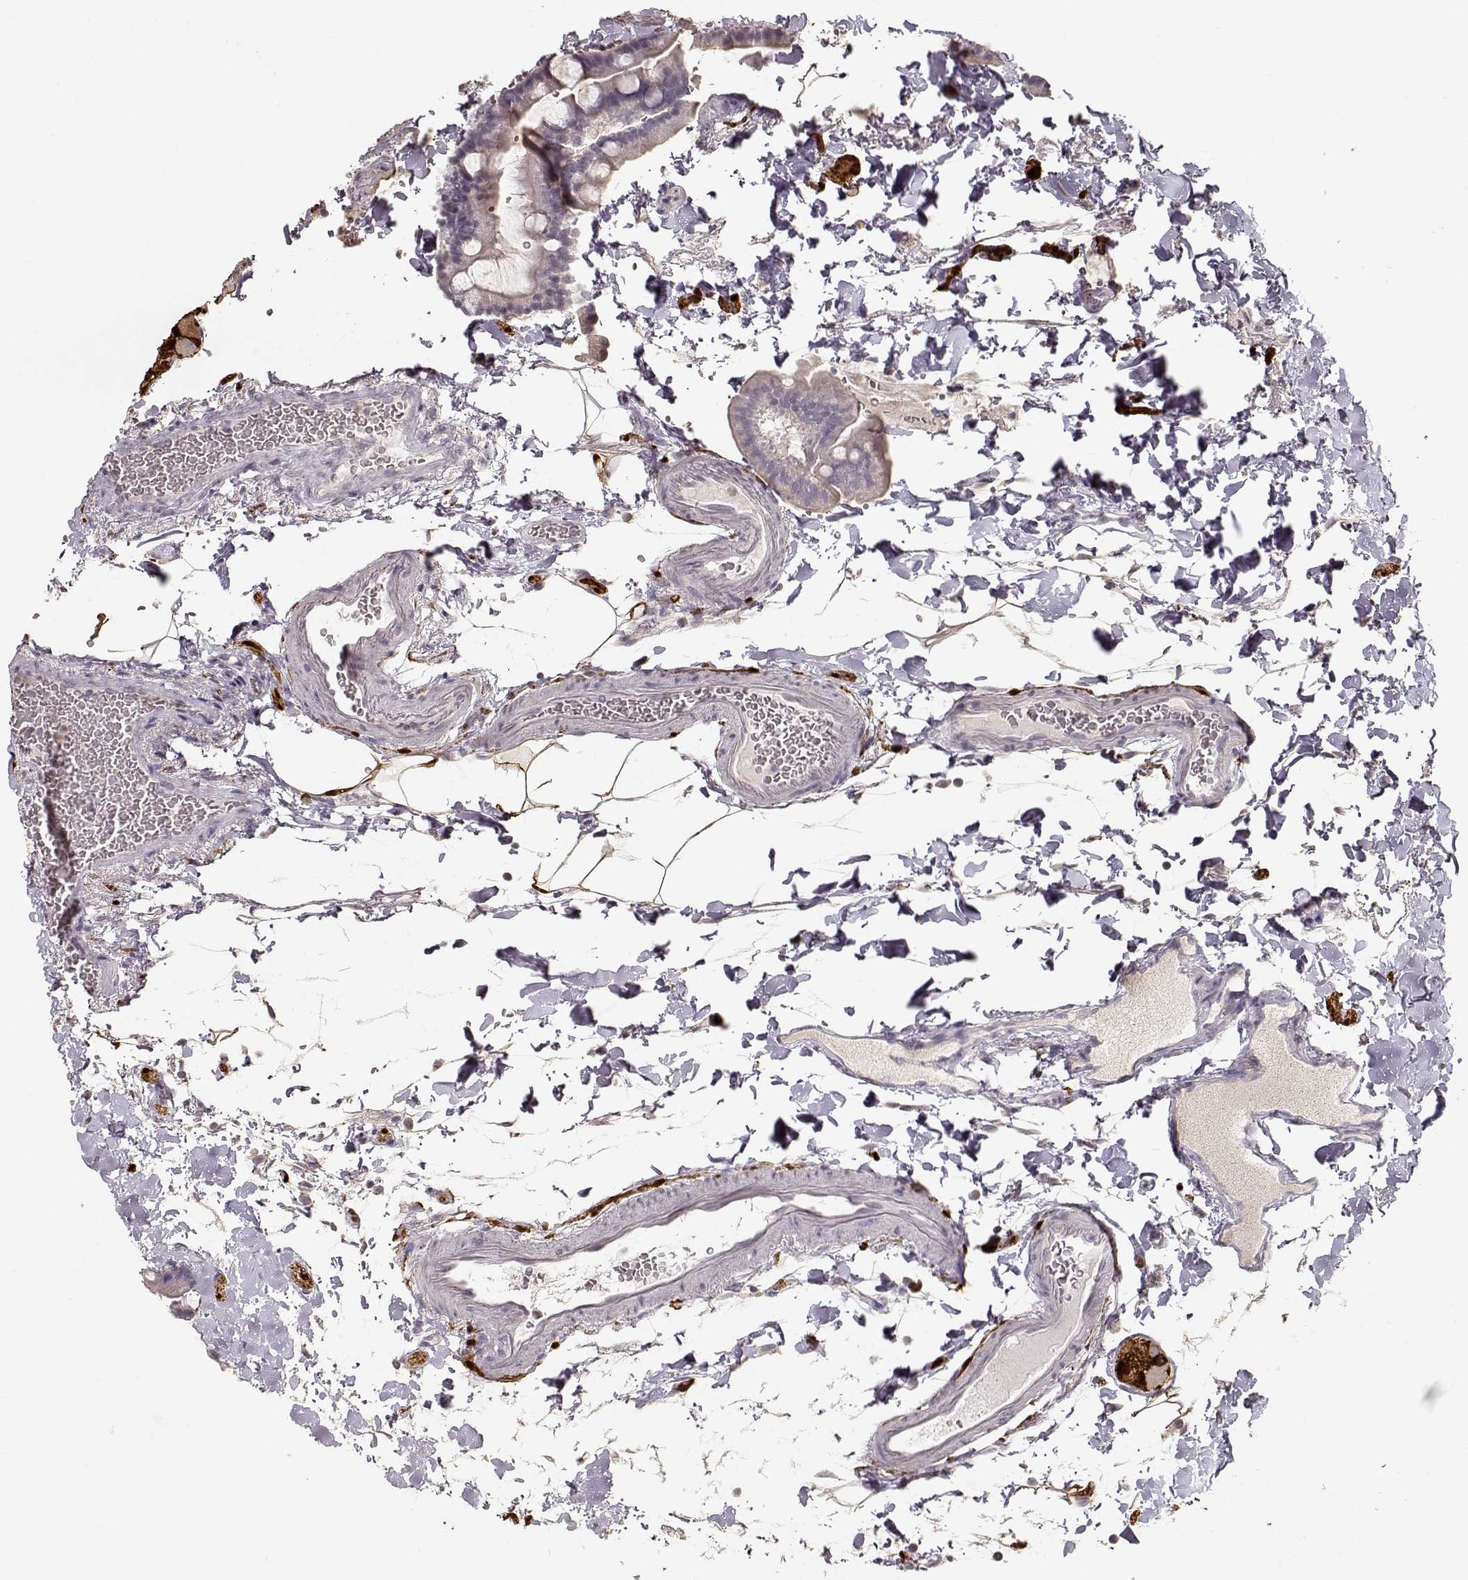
{"staining": {"intensity": "negative", "quantity": "none", "location": "none"}, "tissue": "duodenum", "cell_type": "Glandular cells", "image_type": "normal", "snomed": [{"axis": "morphology", "description": "Normal tissue, NOS"}, {"axis": "topography", "description": "Duodenum"}], "caption": "There is no significant staining in glandular cells of duodenum. (DAB (3,3'-diaminobenzidine) IHC visualized using brightfield microscopy, high magnification).", "gene": "S100B", "patient": {"sex": "male", "age": 59}}